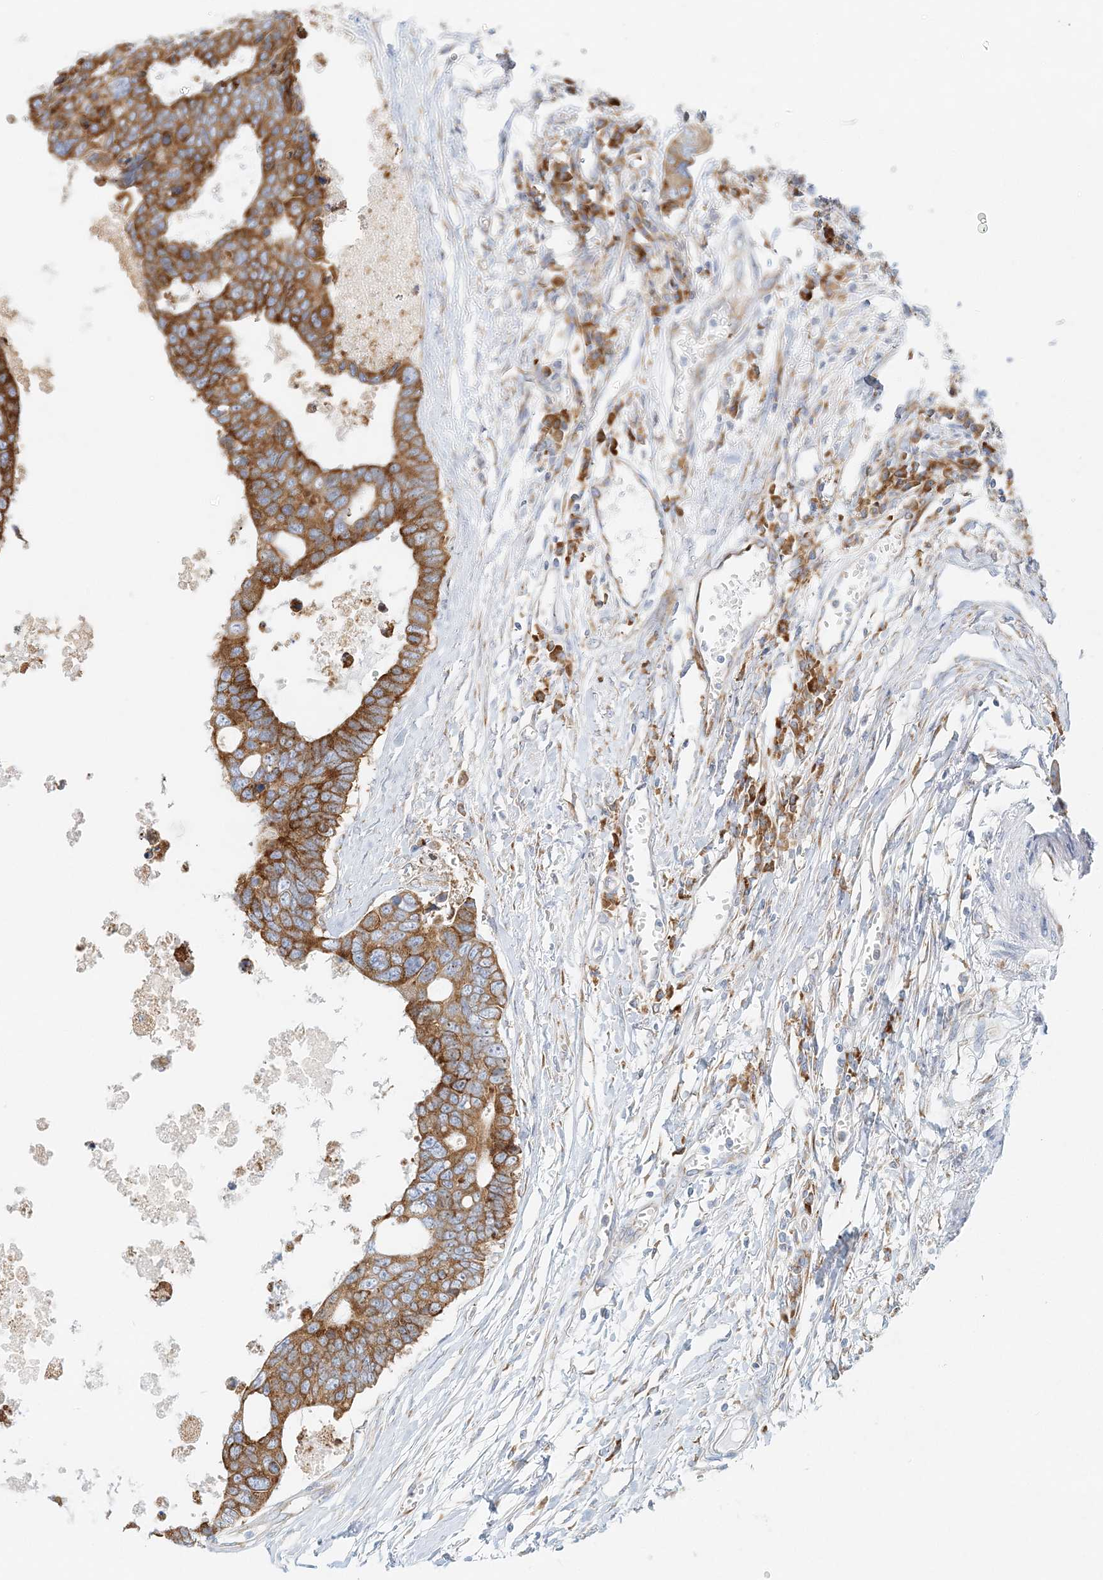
{"staining": {"intensity": "strong", "quantity": ">75%", "location": "cytoplasmic/membranous"}, "tissue": "colorectal cancer", "cell_type": "Tumor cells", "image_type": "cancer", "snomed": [{"axis": "morphology", "description": "Adenocarcinoma, NOS"}, {"axis": "topography", "description": "Rectum"}], "caption": "This is an image of immunohistochemistry (IHC) staining of colorectal cancer (adenocarcinoma), which shows strong staining in the cytoplasmic/membranous of tumor cells.", "gene": "STK11IP", "patient": {"sex": "male", "age": 84}}